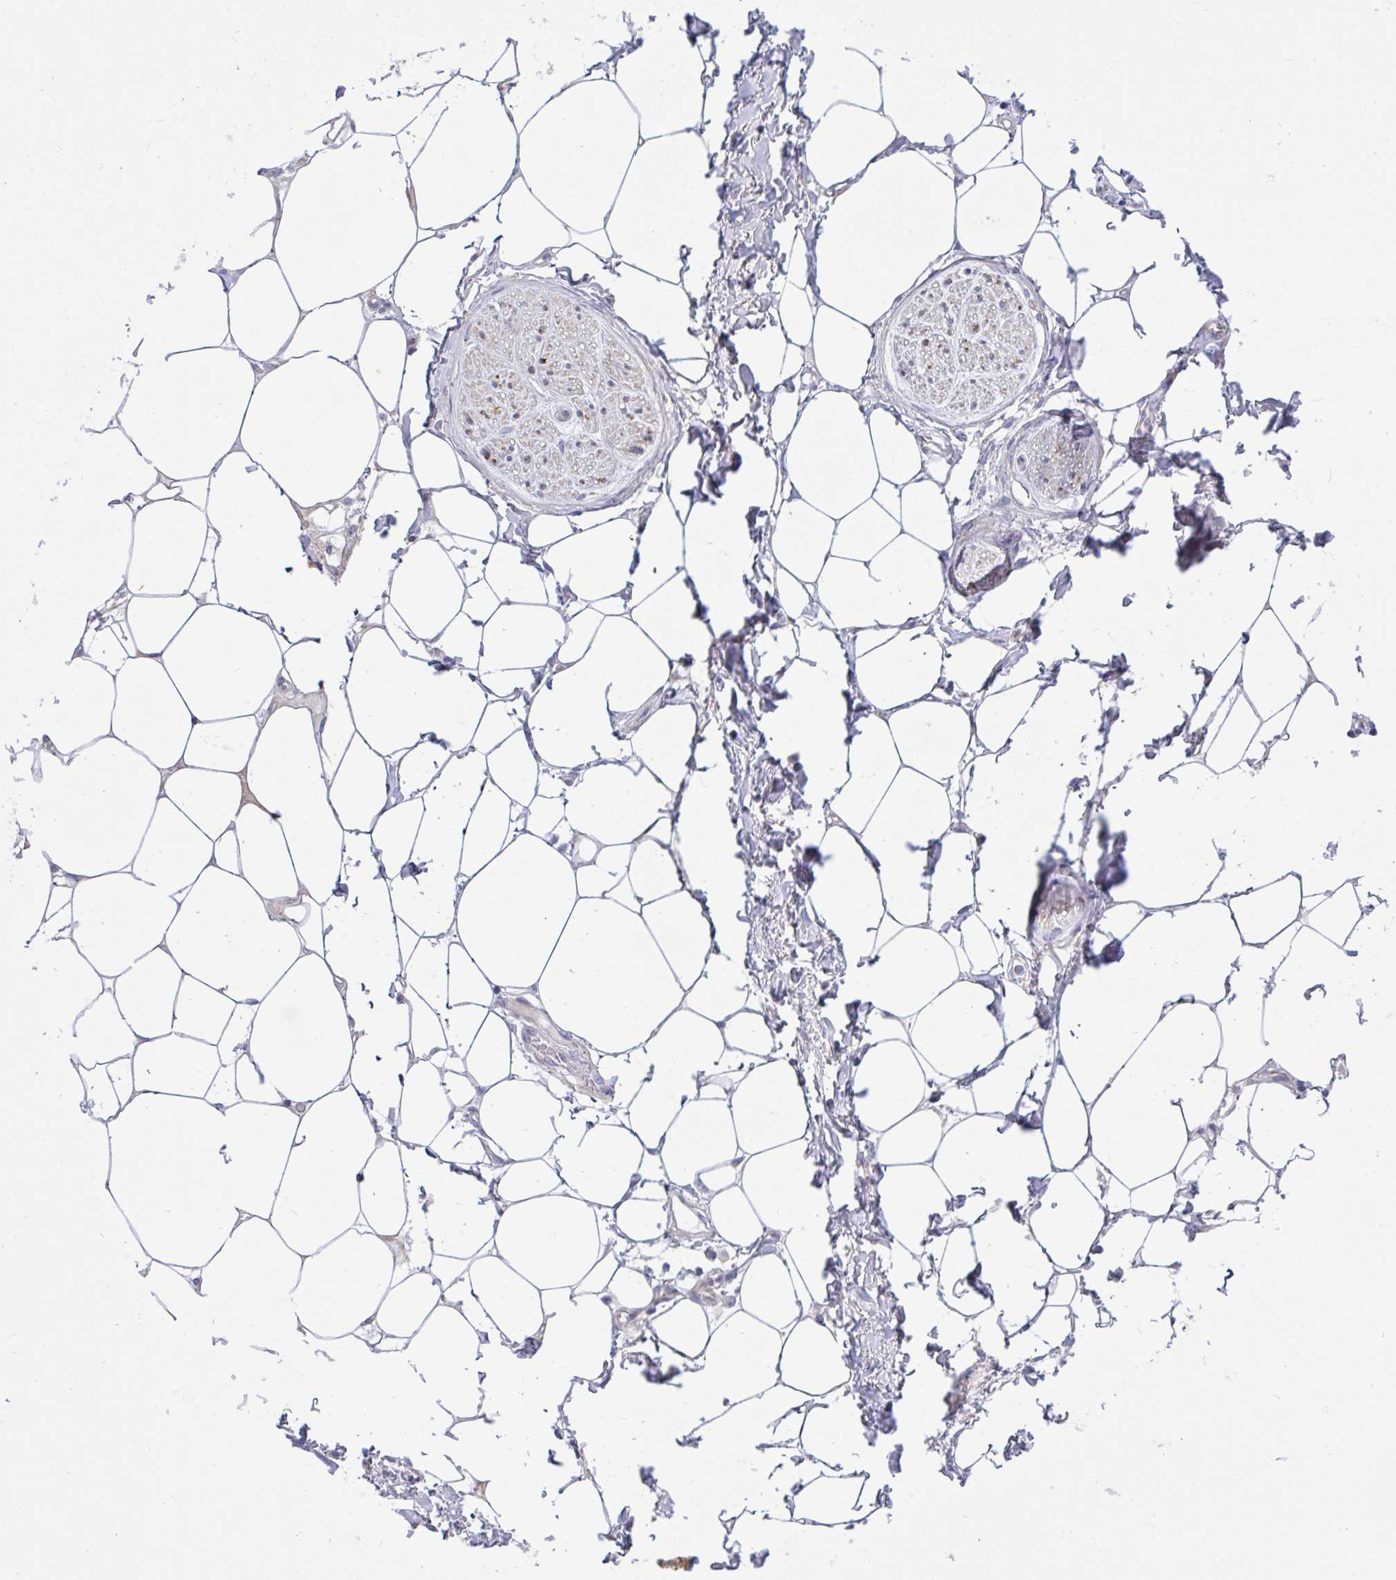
{"staining": {"intensity": "negative", "quantity": "none", "location": "none"}, "tissue": "adipose tissue", "cell_type": "Adipocytes", "image_type": "normal", "snomed": [{"axis": "morphology", "description": "Normal tissue, NOS"}, {"axis": "topography", "description": "Vagina"}, {"axis": "topography", "description": "Peripheral nerve tissue"}], "caption": "Immunohistochemical staining of normal human adipose tissue displays no significant expression in adipocytes.", "gene": "NTN1", "patient": {"sex": "female", "age": 71}}